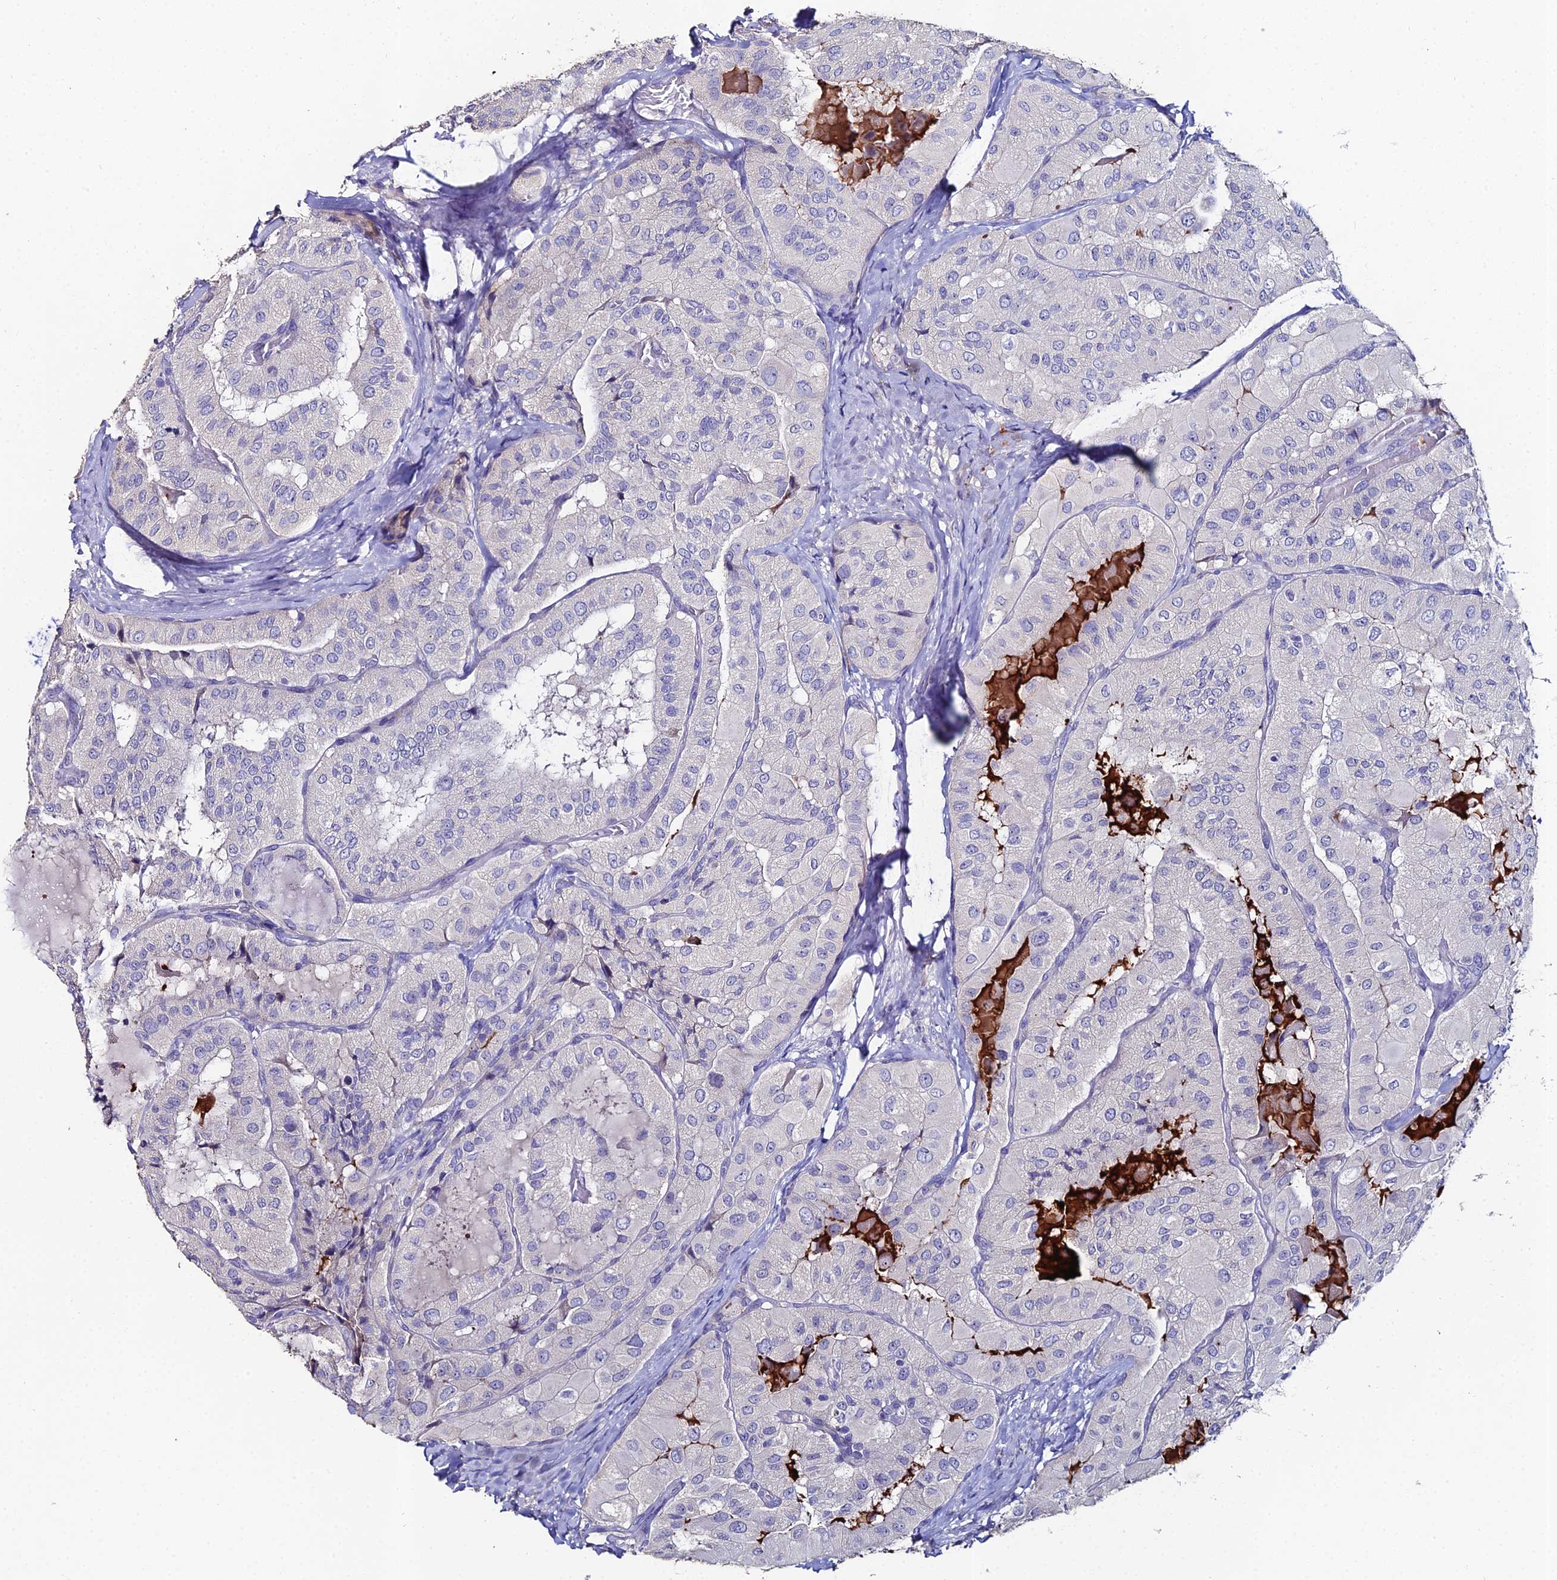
{"staining": {"intensity": "negative", "quantity": "none", "location": "none"}, "tissue": "thyroid cancer", "cell_type": "Tumor cells", "image_type": "cancer", "snomed": [{"axis": "morphology", "description": "Normal tissue, NOS"}, {"axis": "morphology", "description": "Papillary adenocarcinoma, NOS"}, {"axis": "topography", "description": "Thyroid gland"}], "caption": "This micrograph is of thyroid cancer stained with immunohistochemistry (IHC) to label a protein in brown with the nuclei are counter-stained blue. There is no positivity in tumor cells.", "gene": "ESRRG", "patient": {"sex": "female", "age": 59}}